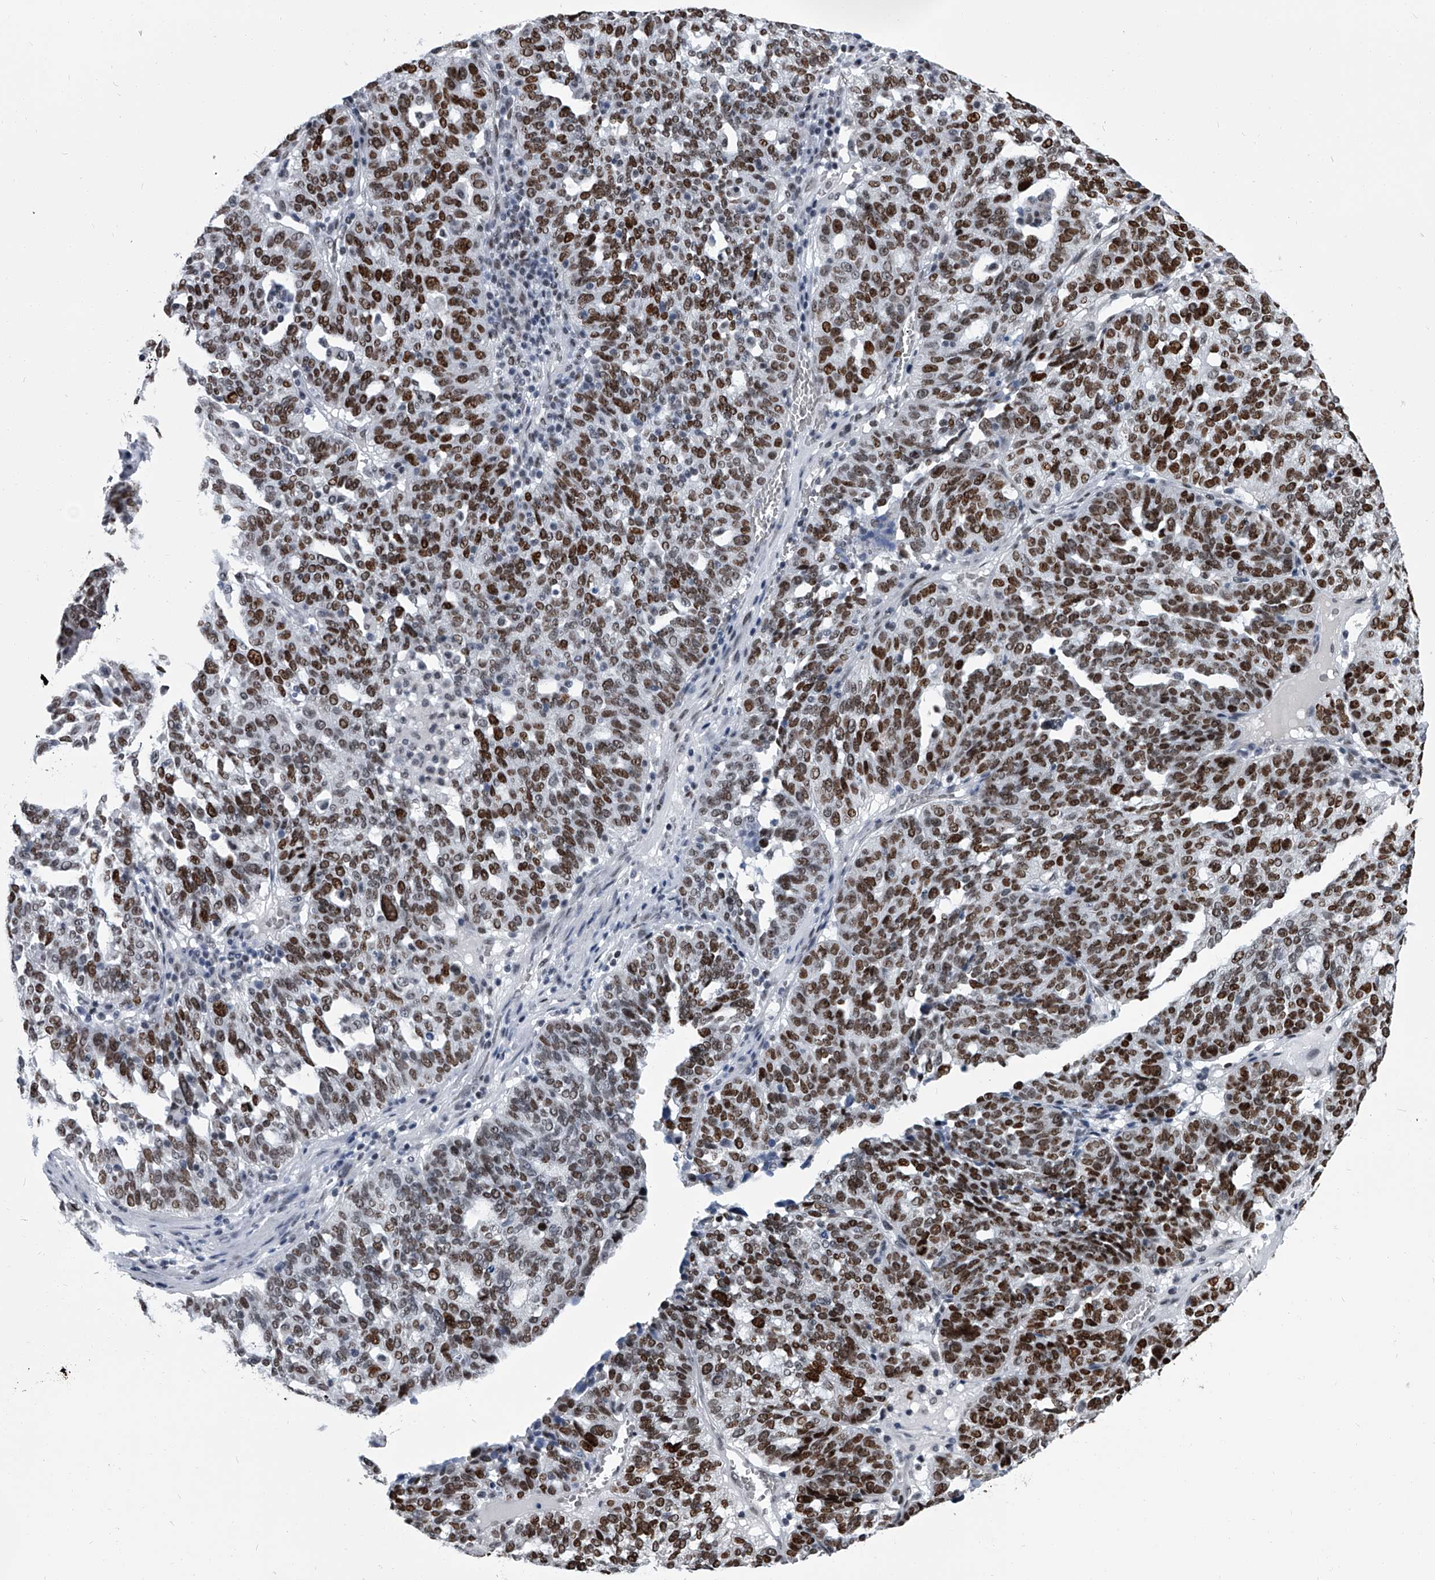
{"staining": {"intensity": "strong", "quantity": ">75%", "location": "nuclear"}, "tissue": "ovarian cancer", "cell_type": "Tumor cells", "image_type": "cancer", "snomed": [{"axis": "morphology", "description": "Cystadenocarcinoma, serous, NOS"}, {"axis": "topography", "description": "Ovary"}], "caption": "IHC staining of ovarian cancer (serous cystadenocarcinoma), which reveals high levels of strong nuclear staining in about >75% of tumor cells indicating strong nuclear protein expression. The staining was performed using DAB (3,3'-diaminobenzidine) (brown) for protein detection and nuclei were counterstained in hematoxylin (blue).", "gene": "SIM2", "patient": {"sex": "female", "age": 59}}